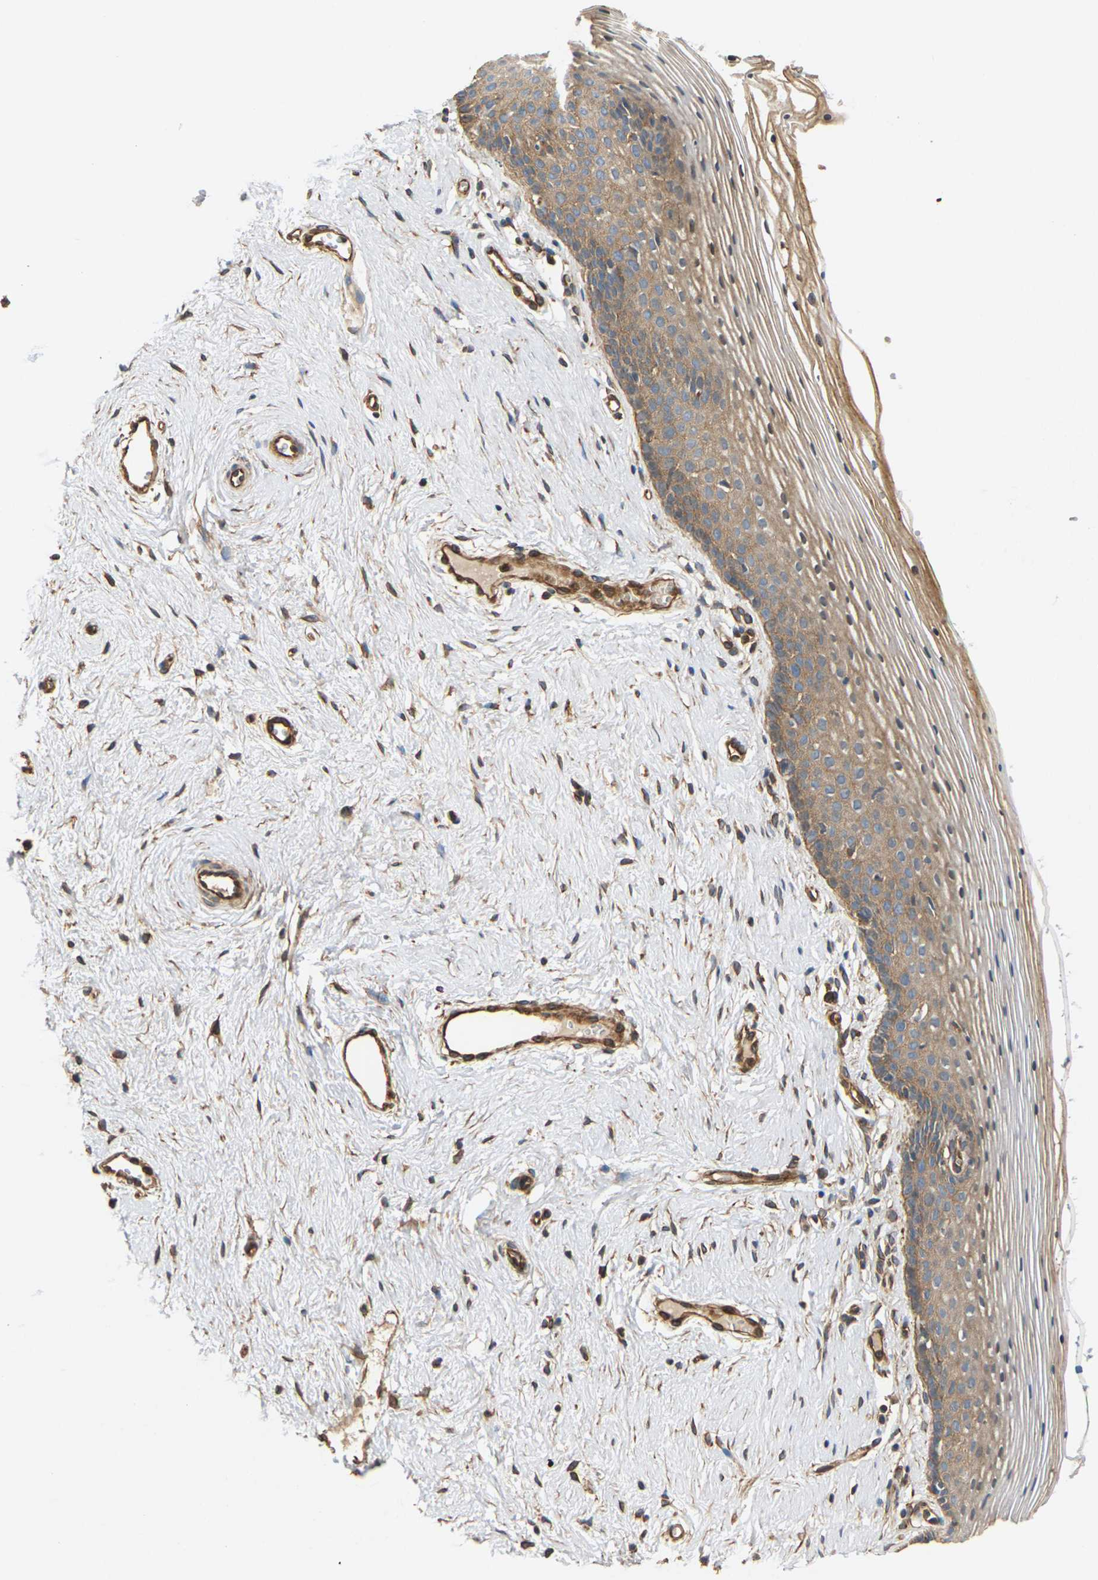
{"staining": {"intensity": "moderate", "quantity": "25%-75%", "location": "cytoplasmic/membranous"}, "tissue": "vagina", "cell_type": "Squamous epithelial cells", "image_type": "normal", "snomed": [{"axis": "morphology", "description": "Normal tissue, NOS"}, {"axis": "topography", "description": "Vagina"}], "caption": "A brown stain shows moderate cytoplasmic/membranous staining of a protein in squamous epithelial cells of unremarkable vagina. (Brightfield microscopy of DAB IHC at high magnification).", "gene": "PCDHB4", "patient": {"sex": "female", "age": 32}}